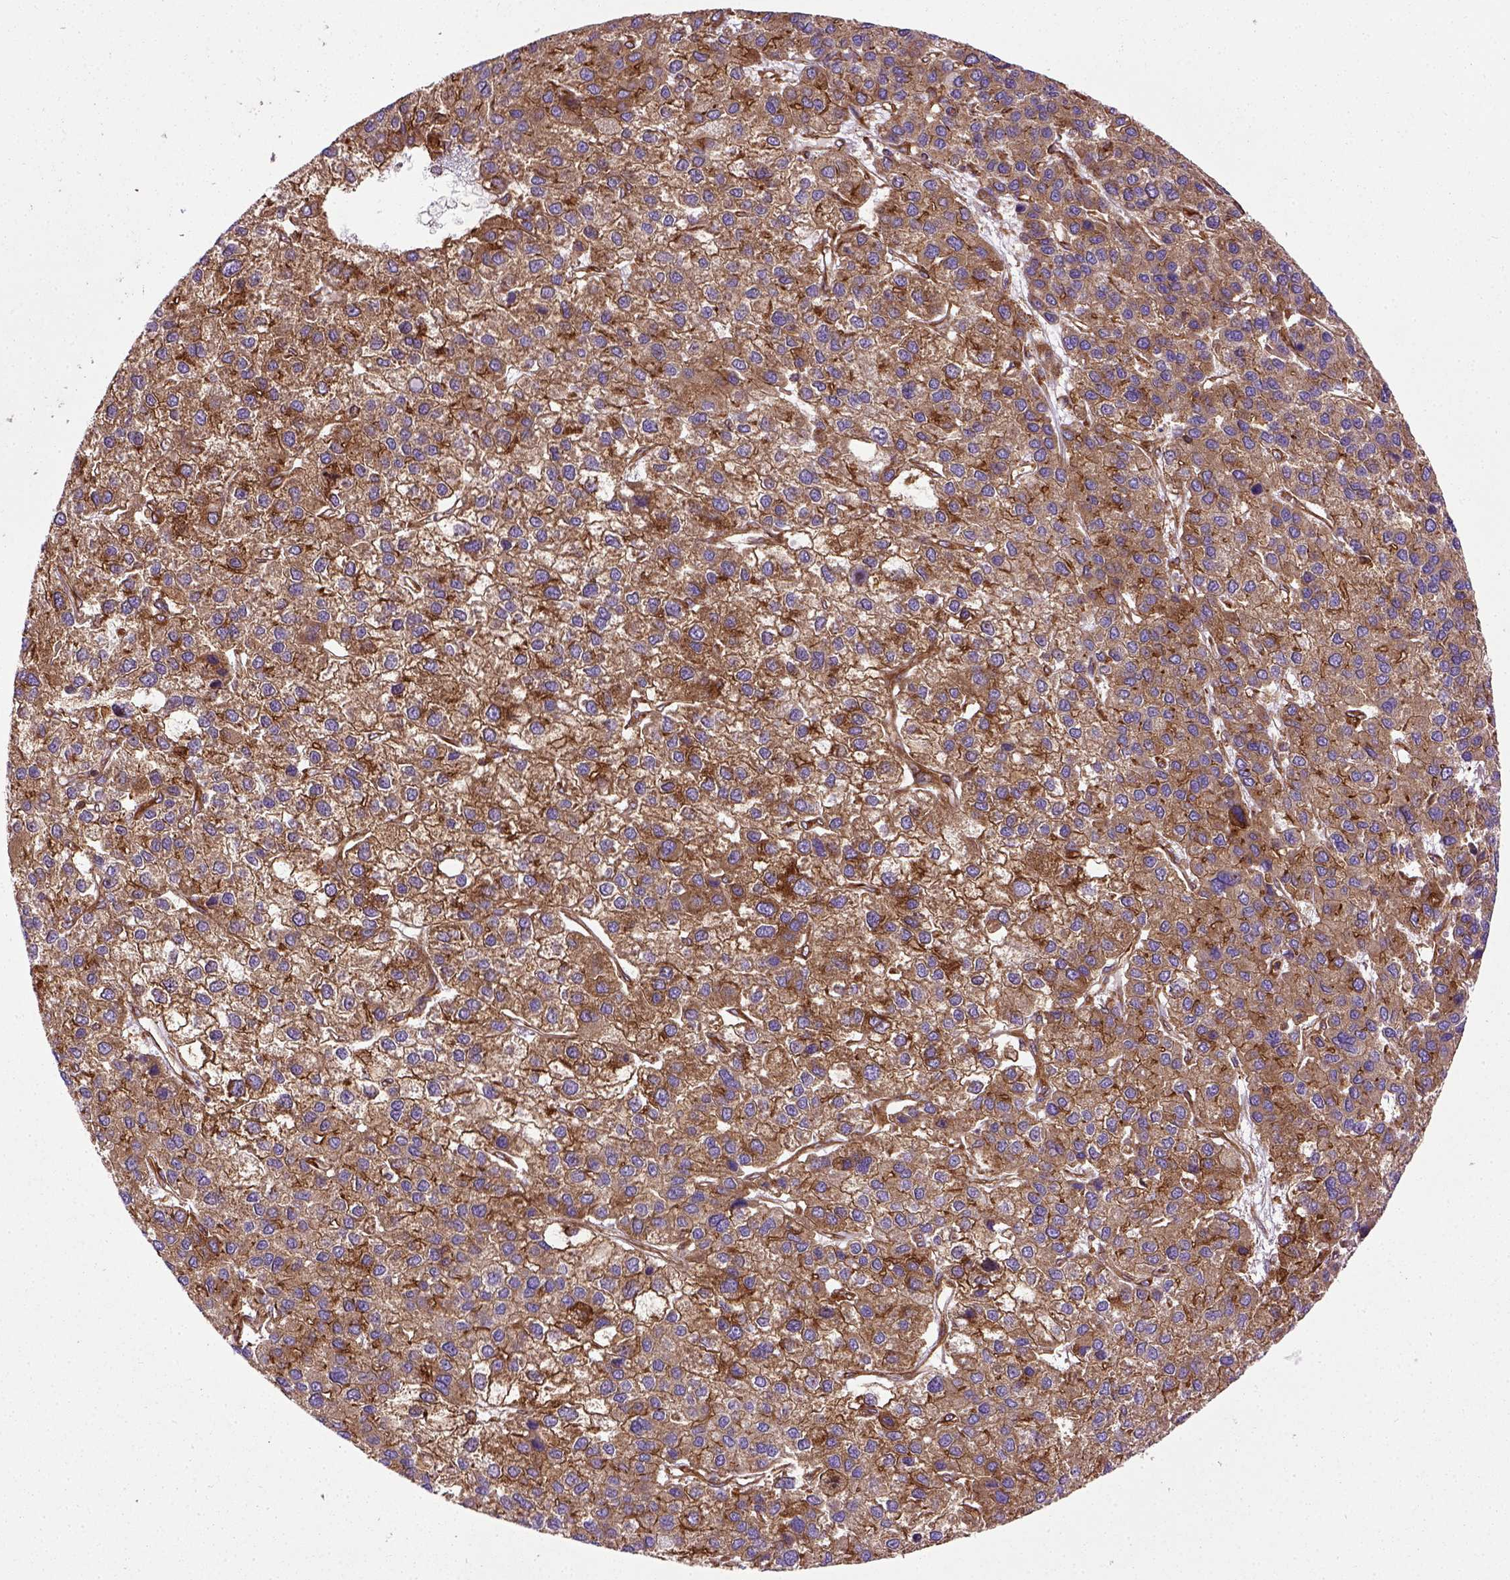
{"staining": {"intensity": "strong", "quantity": ">75%", "location": "cytoplasmic/membranous"}, "tissue": "liver cancer", "cell_type": "Tumor cells", "image_type": "cancer", "snomed": [{"axis": "morphology", "description": "Carcinoma, Hepatocellular, NOS"}, {"axis": "topography", "description": "Liver"}], "caption": "An immunohistochemistry (IHC) image of tumor tissue is shown. Protein staining in brown labels strong cytoplasmic/membranous positivity in liver cancer (hepatocellular carcinoma) within tumor cells.", "gene": "CAPRIN1", "patient": {"sex": "female", "age": 41}}